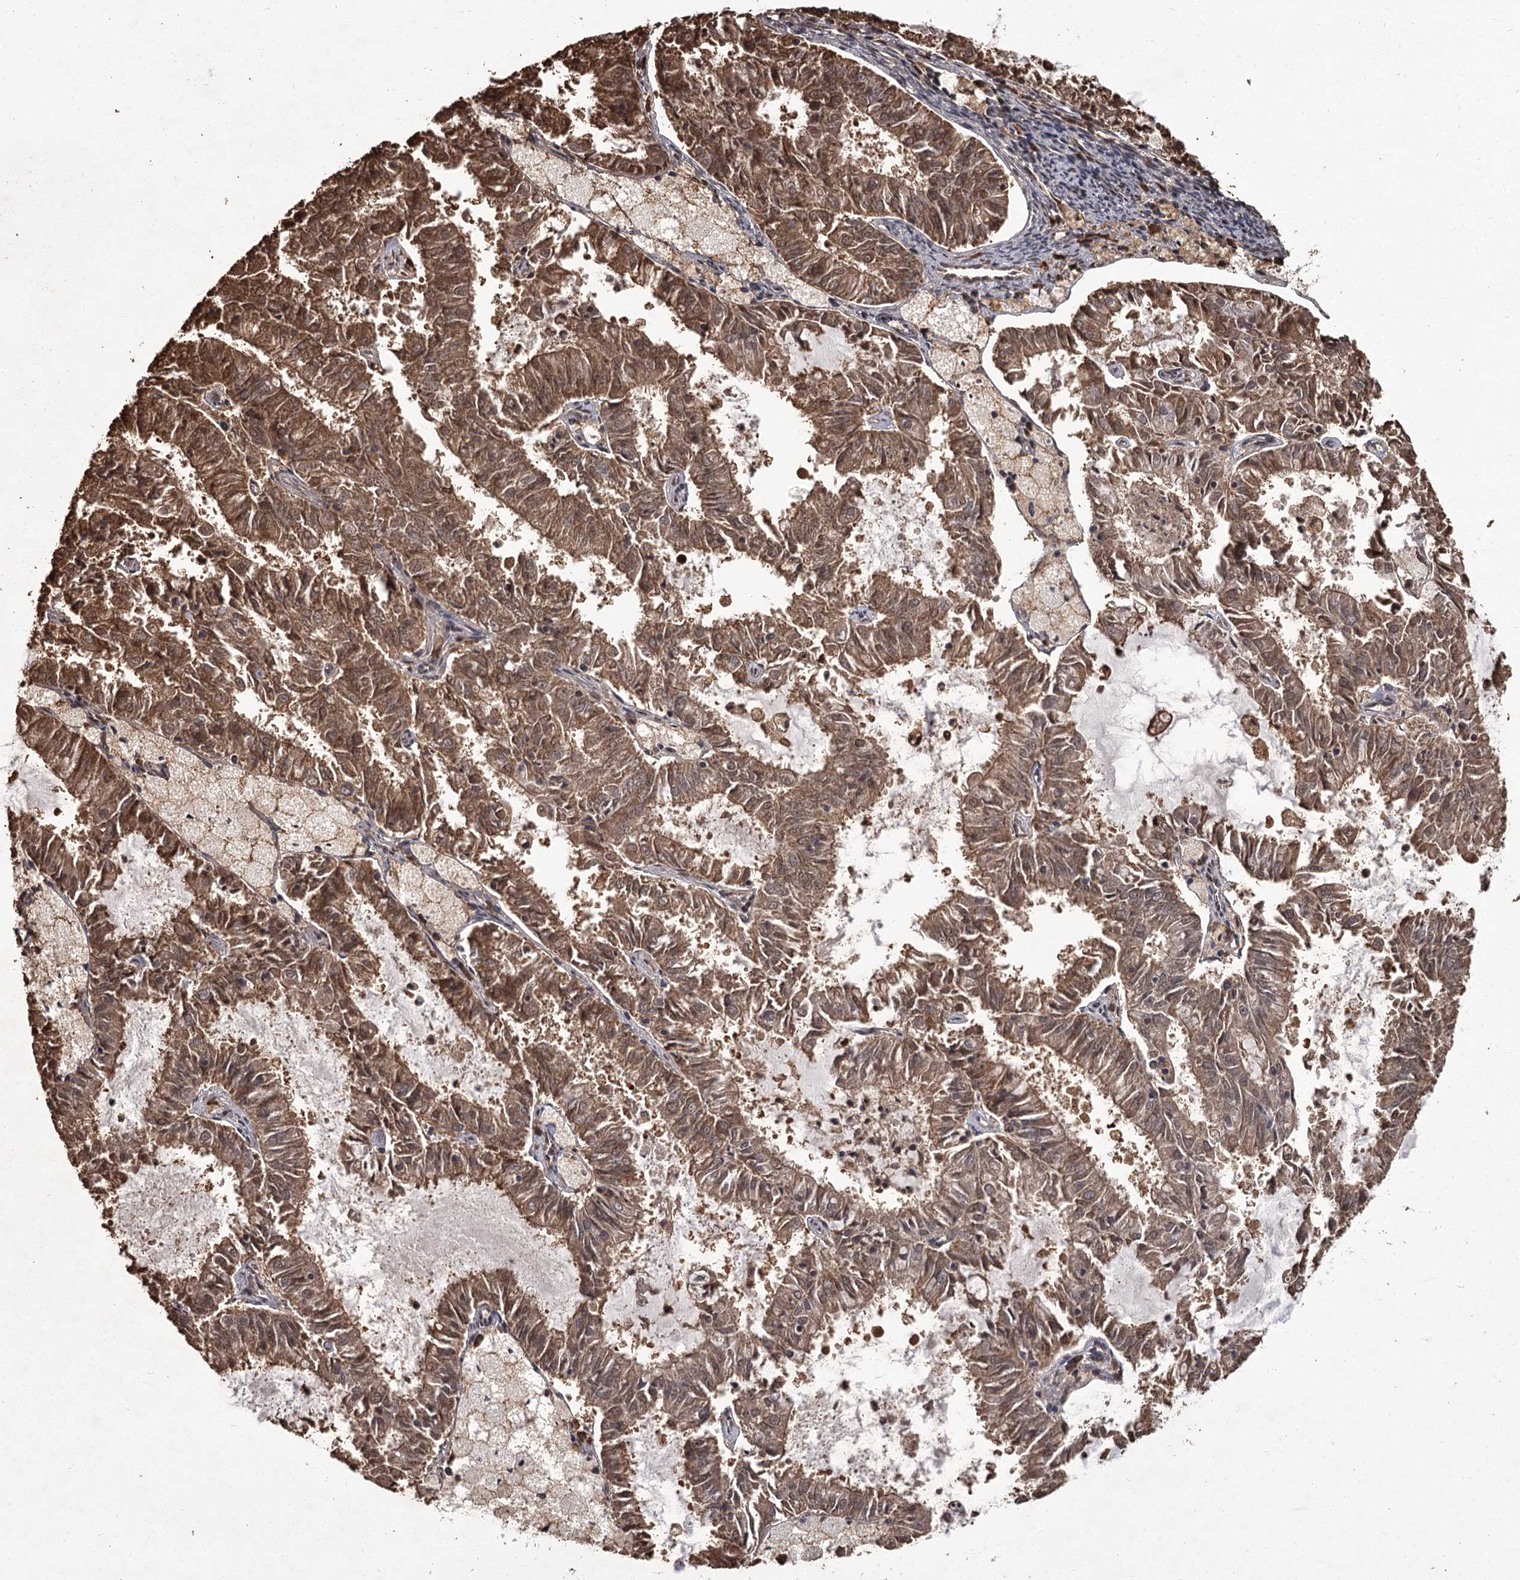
{"staining": {"intensity": "moderate", "quantity": ">75%", "location": "cytoplasmic/membranous"}, "tissue": "endometrial cancer", "cell_type": "Tumor cells", "image_type": "cancer", "snomed": [{"axis": "morphology", "description": "Adenocarcinoma, NOS"}, {"axis": "topography", "description": "Endometrium"}], "caption": "Tumor cells exhibit moderate cytoplasmic/membranous expression in approximately >75% of cells in endometrial cancer (adenocarcinoma).", "gene": "NPRL2", "patient": {"sex": "female", "age": 57}}